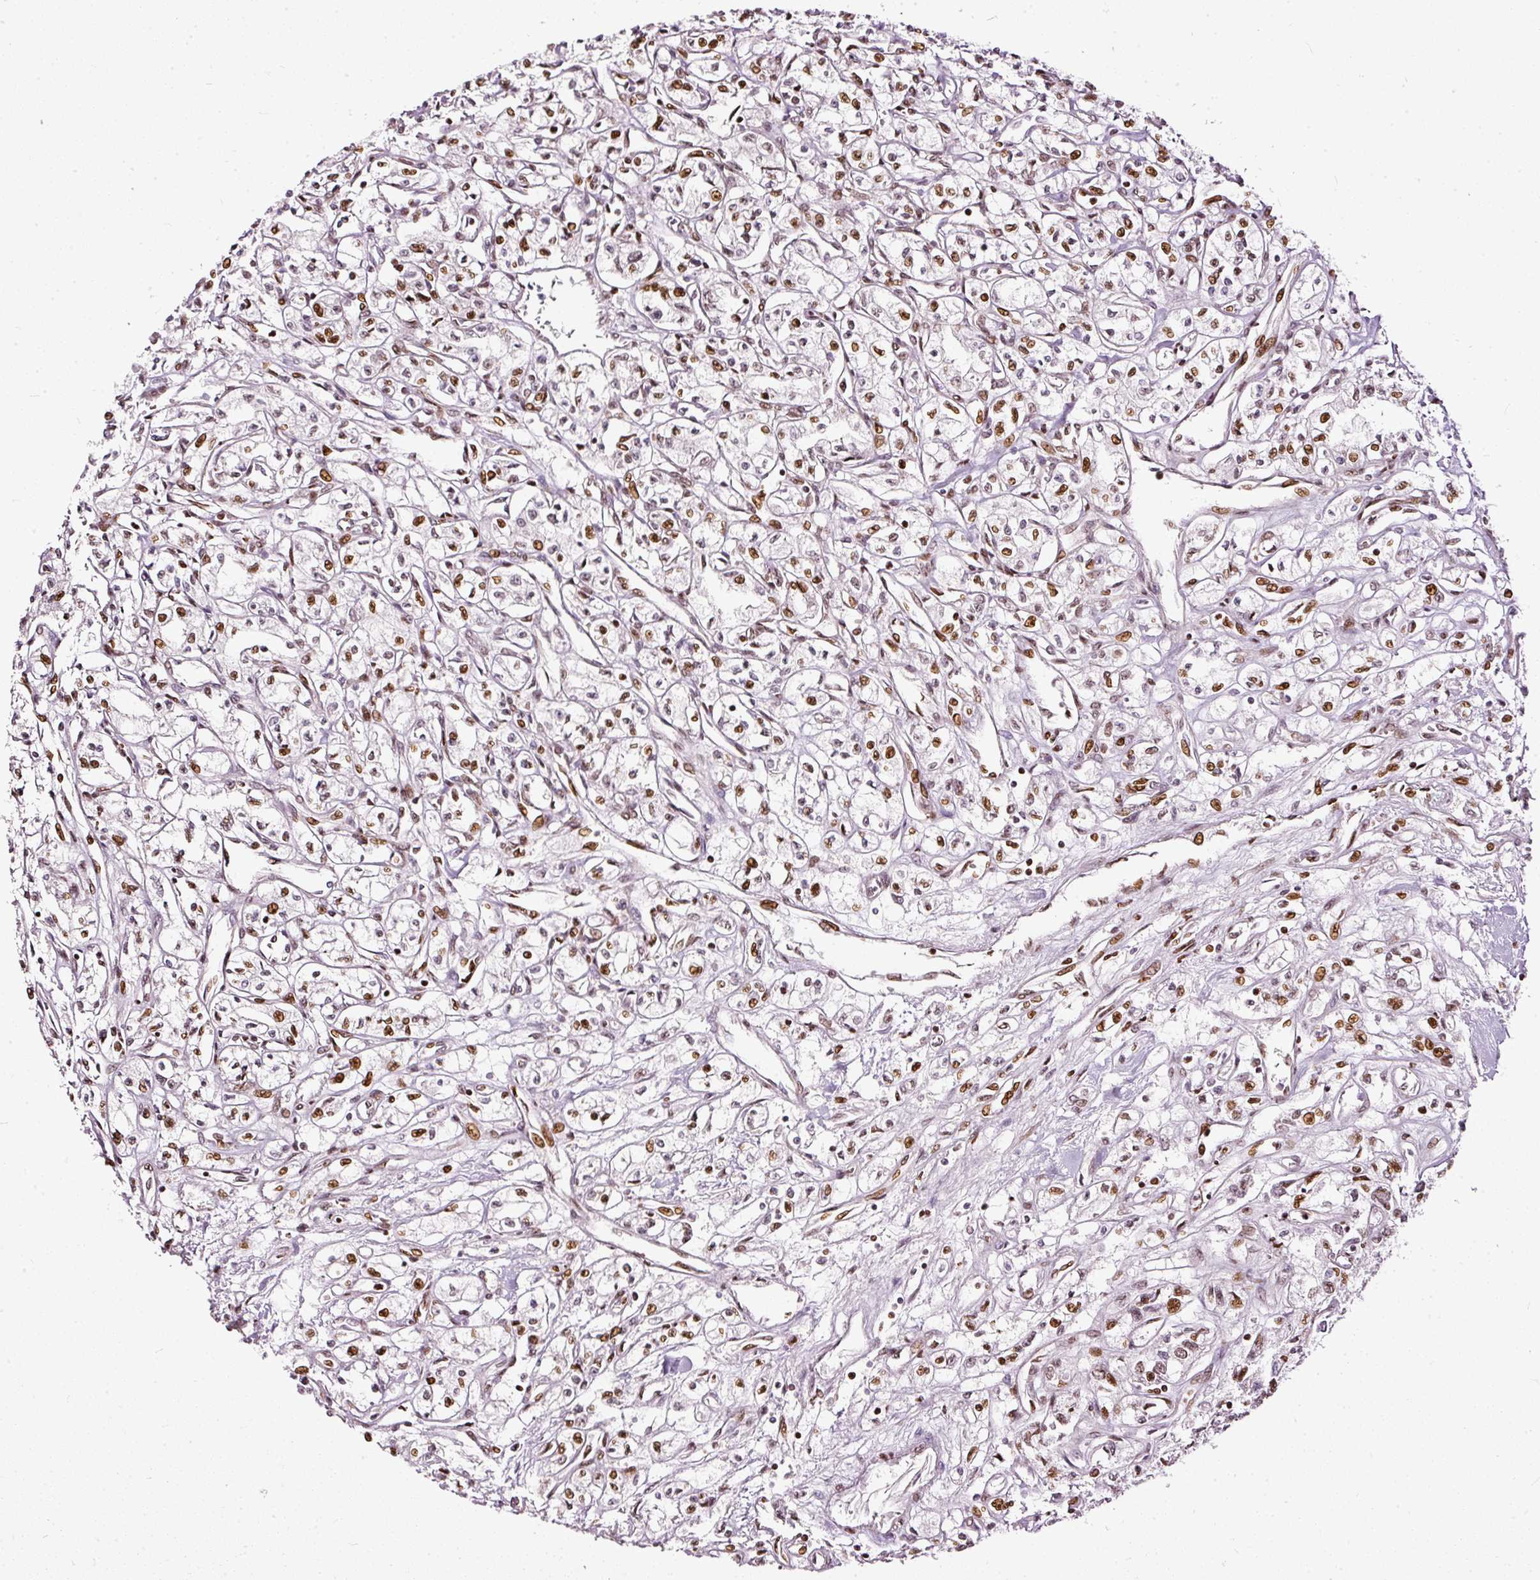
{"staining": {"intensity": "moderate", "quantity": "25%-75%", "location": "nuclear"}, "tissue": "renal cancer", "cell_type": "Tumor cells", "image_type": "cancer", "snomed": [{"axis": "morphology", "description": "Adenocarcinoma, NOS"}, {"axis": "topography", "description": "Kidney"}], "caption": "Immunohistochemistry image of human renal cancer stained for a protein (brown), which reveals medium levels of moderate nuclear staining in about 25%-75% of tumor cells.", "gene": "ZNF778", "patient": {"sex": "male", "age": 56}}